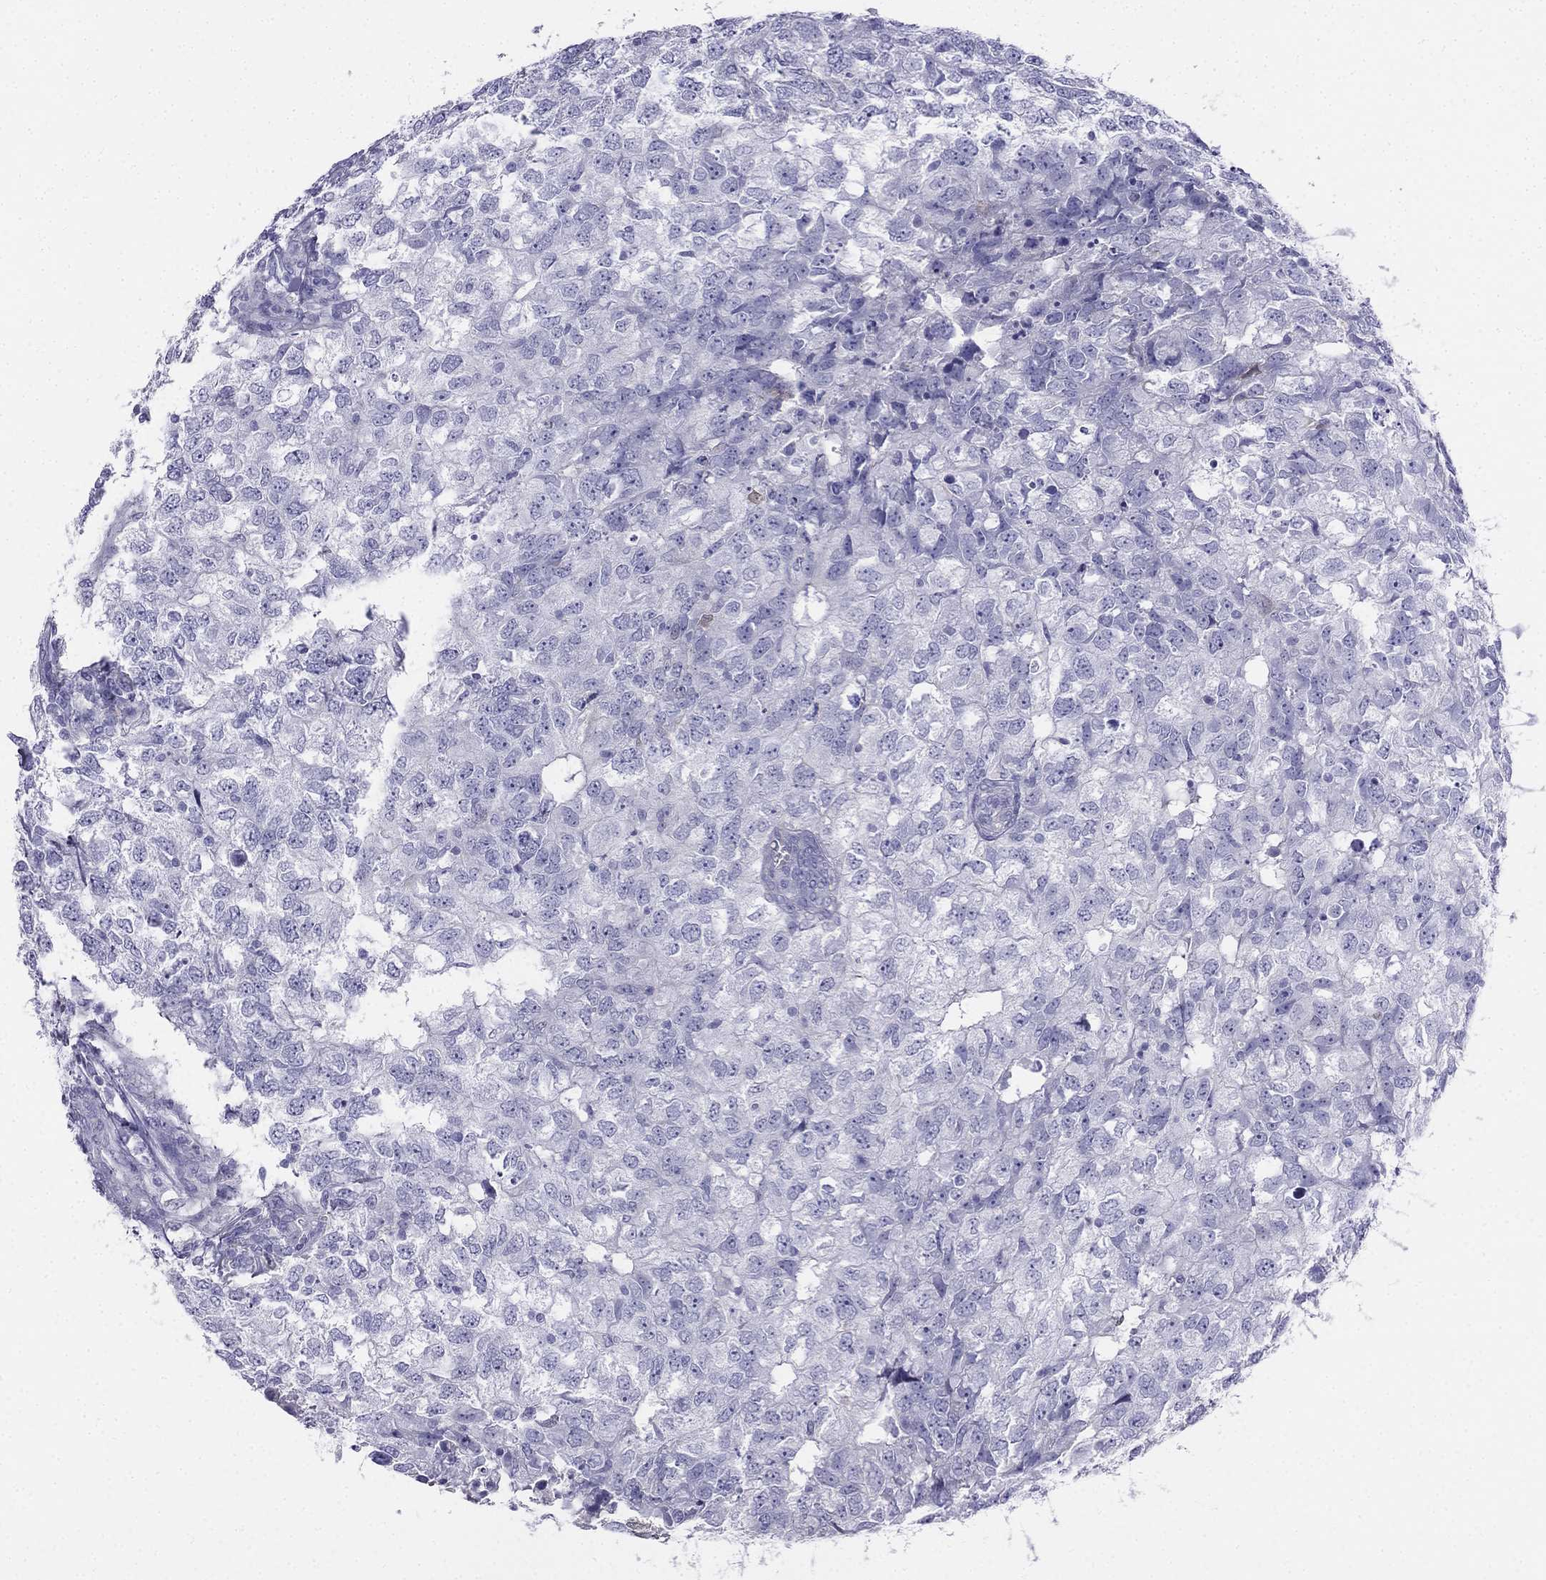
{"staining": {"intensity": "negative", "quantity": "none", "location": "none"}, "tissue": "breast cancer", "cell_type": "Tumor cells", "image_type": "cancer", "snomed": [{"axis": "morphology", "description": "Duct carcinoma"}, {"axis": "topography", "description": "Breast"}], "caption": "High magnification brightfield microscopy of breast cancer stained with DAB (3,3'-diaminobenzidine) (brown) and counterstained with hematoxylin (blue): tumor cells show no significant positivity.", "gene": "ALOXE3", "patient": {"sex": "female", "age": 30}}